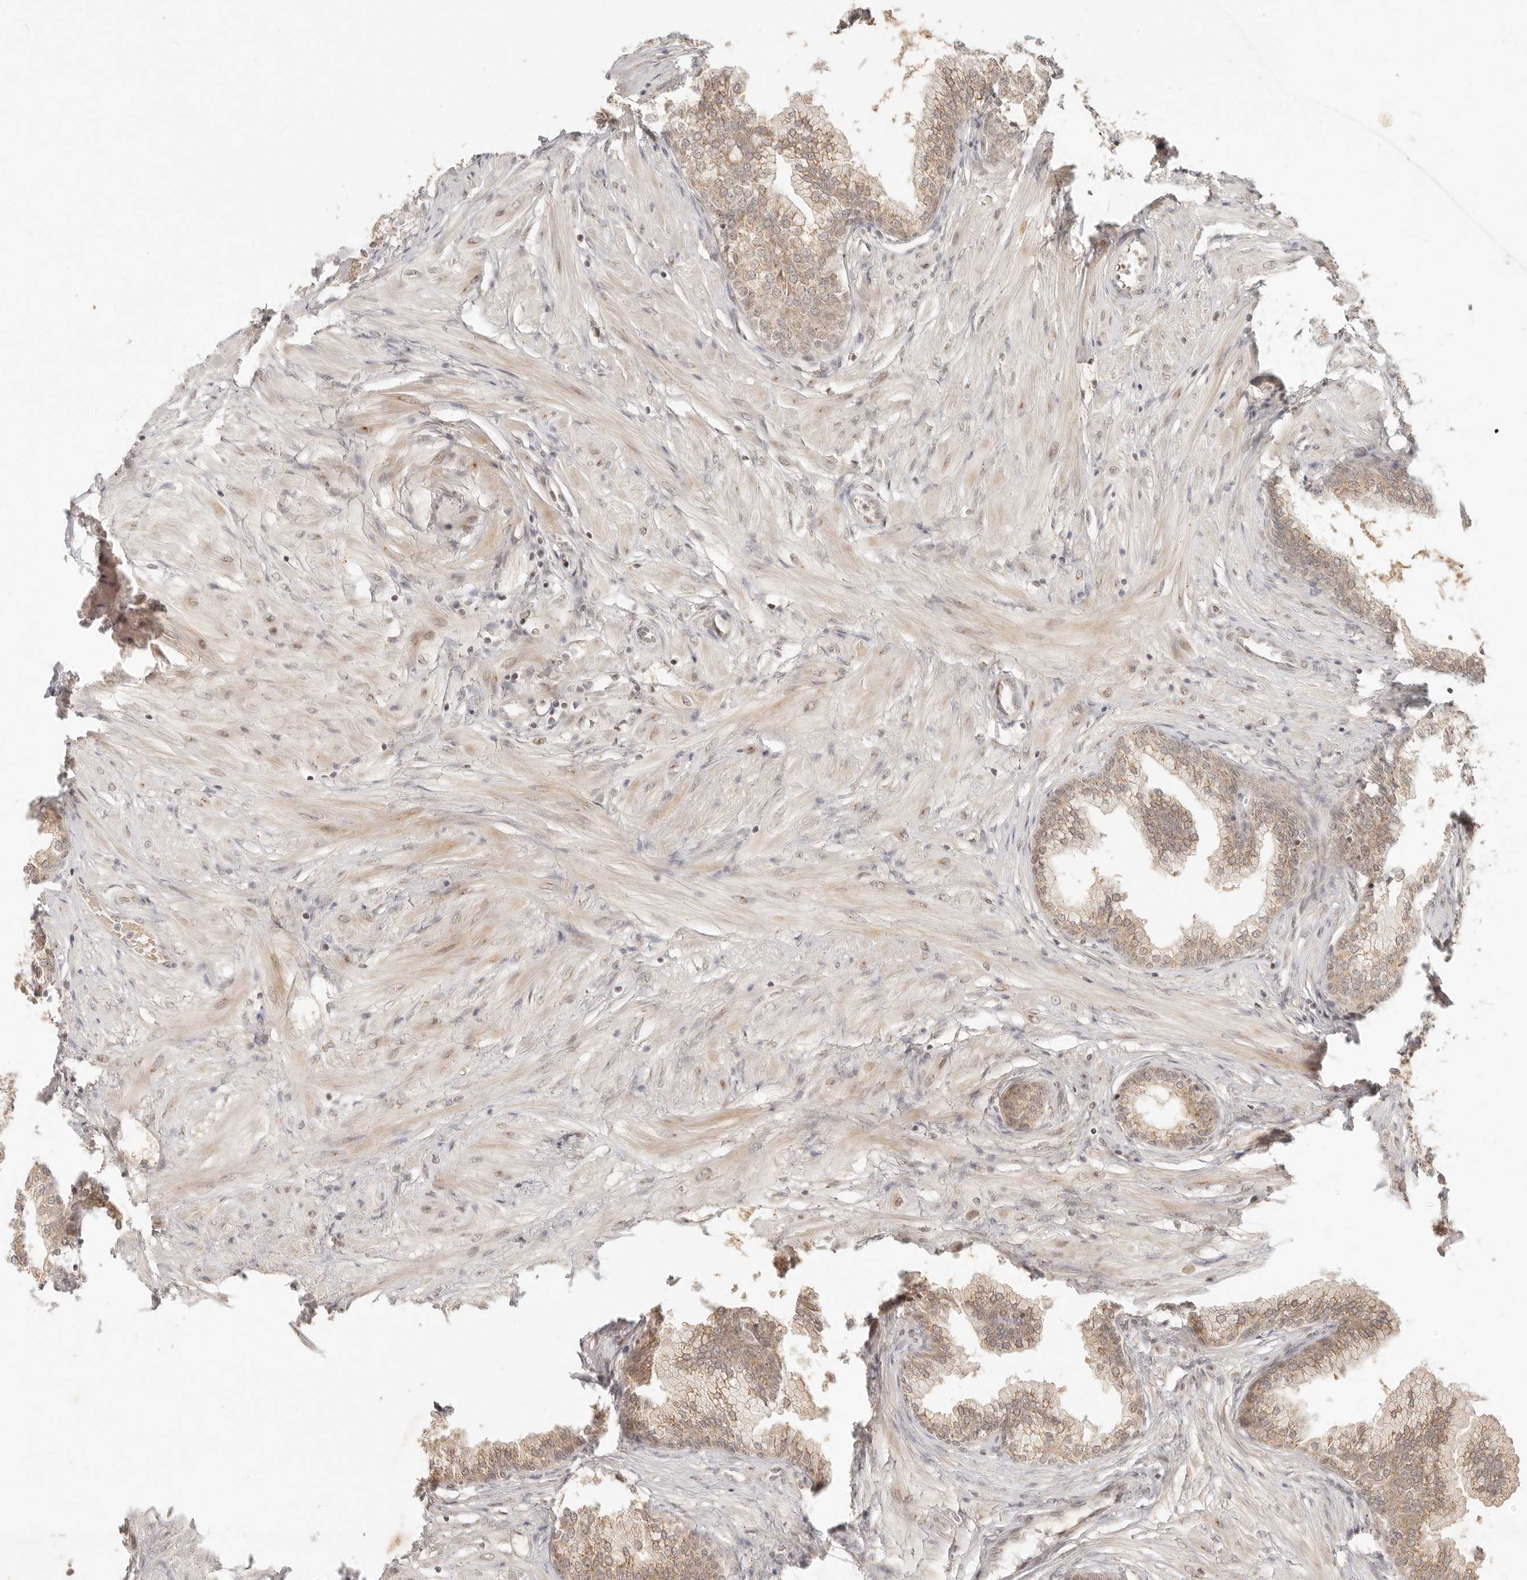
{"staining": {"intensity": "moderate", "quantity": ">75%", "location": "cytoplasmic/membranous"}, "tissue": "prostate", "cell_type": "Glandular cells", "image_type": "normal", "snomed": [{"axis": "morphology", "description": "Normal tissue, NOS"}, {"axis": "morphology", "description": "Urothelial carcinoma, Low grade"}, {"axis": "topography", "description": "Urinary bladder"}, {"axis": "topography", "description": "Prostate"}], "caption": "Immunohistochemical staining of unremarkable prostate reveals >75% levels of moderate cytoplasmic/membranous protein positivity in about >75% of glandular cells.", "gene": "INTS11", "patient": {"sex": "male", "age": 60}}